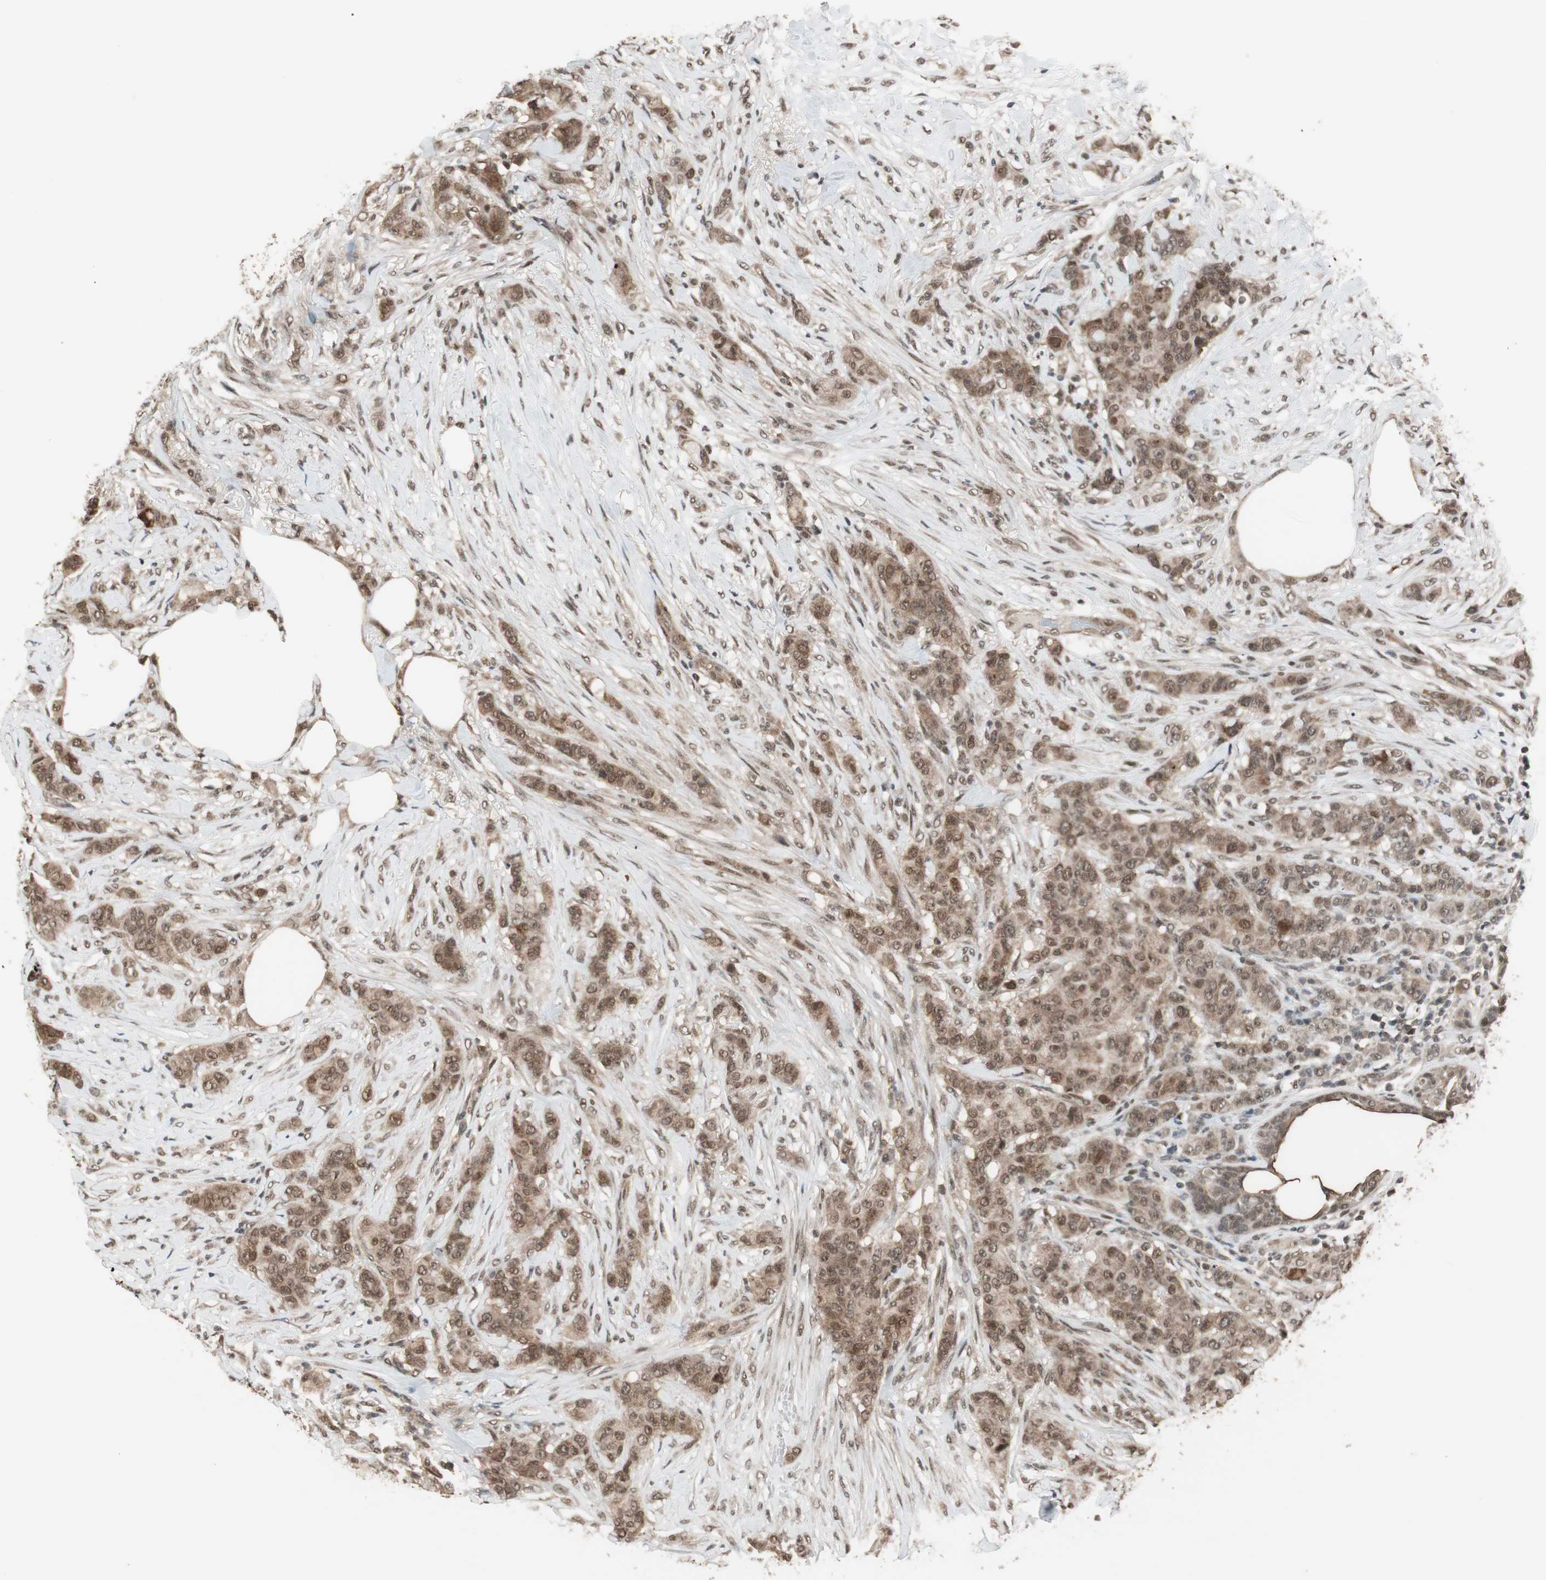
{"staining": {"intensity": "moderate", "quantity": ">75%", "location": "cytoplasmic/membranous,nuclear"}, "tissue": "breast cancer", "cell_type": "Tumor cells", "image_type": "cancer", "snomed": [{"axis": "morphology", "description": "Duct carcinoma"}, {"axis": "topography", "description": "Breast"}], "caption": "Breast cancer stained for a protein exhibits moderate cytoplasmic/membranous and nuclear positivity in tumor cells. The staining was performed using DAB, with brown indicating positive protein expression. Nuclei are stained blue with hematoxylin.", "gene": "DRAP1", "patient": {"sex": "female", "age": 40}}